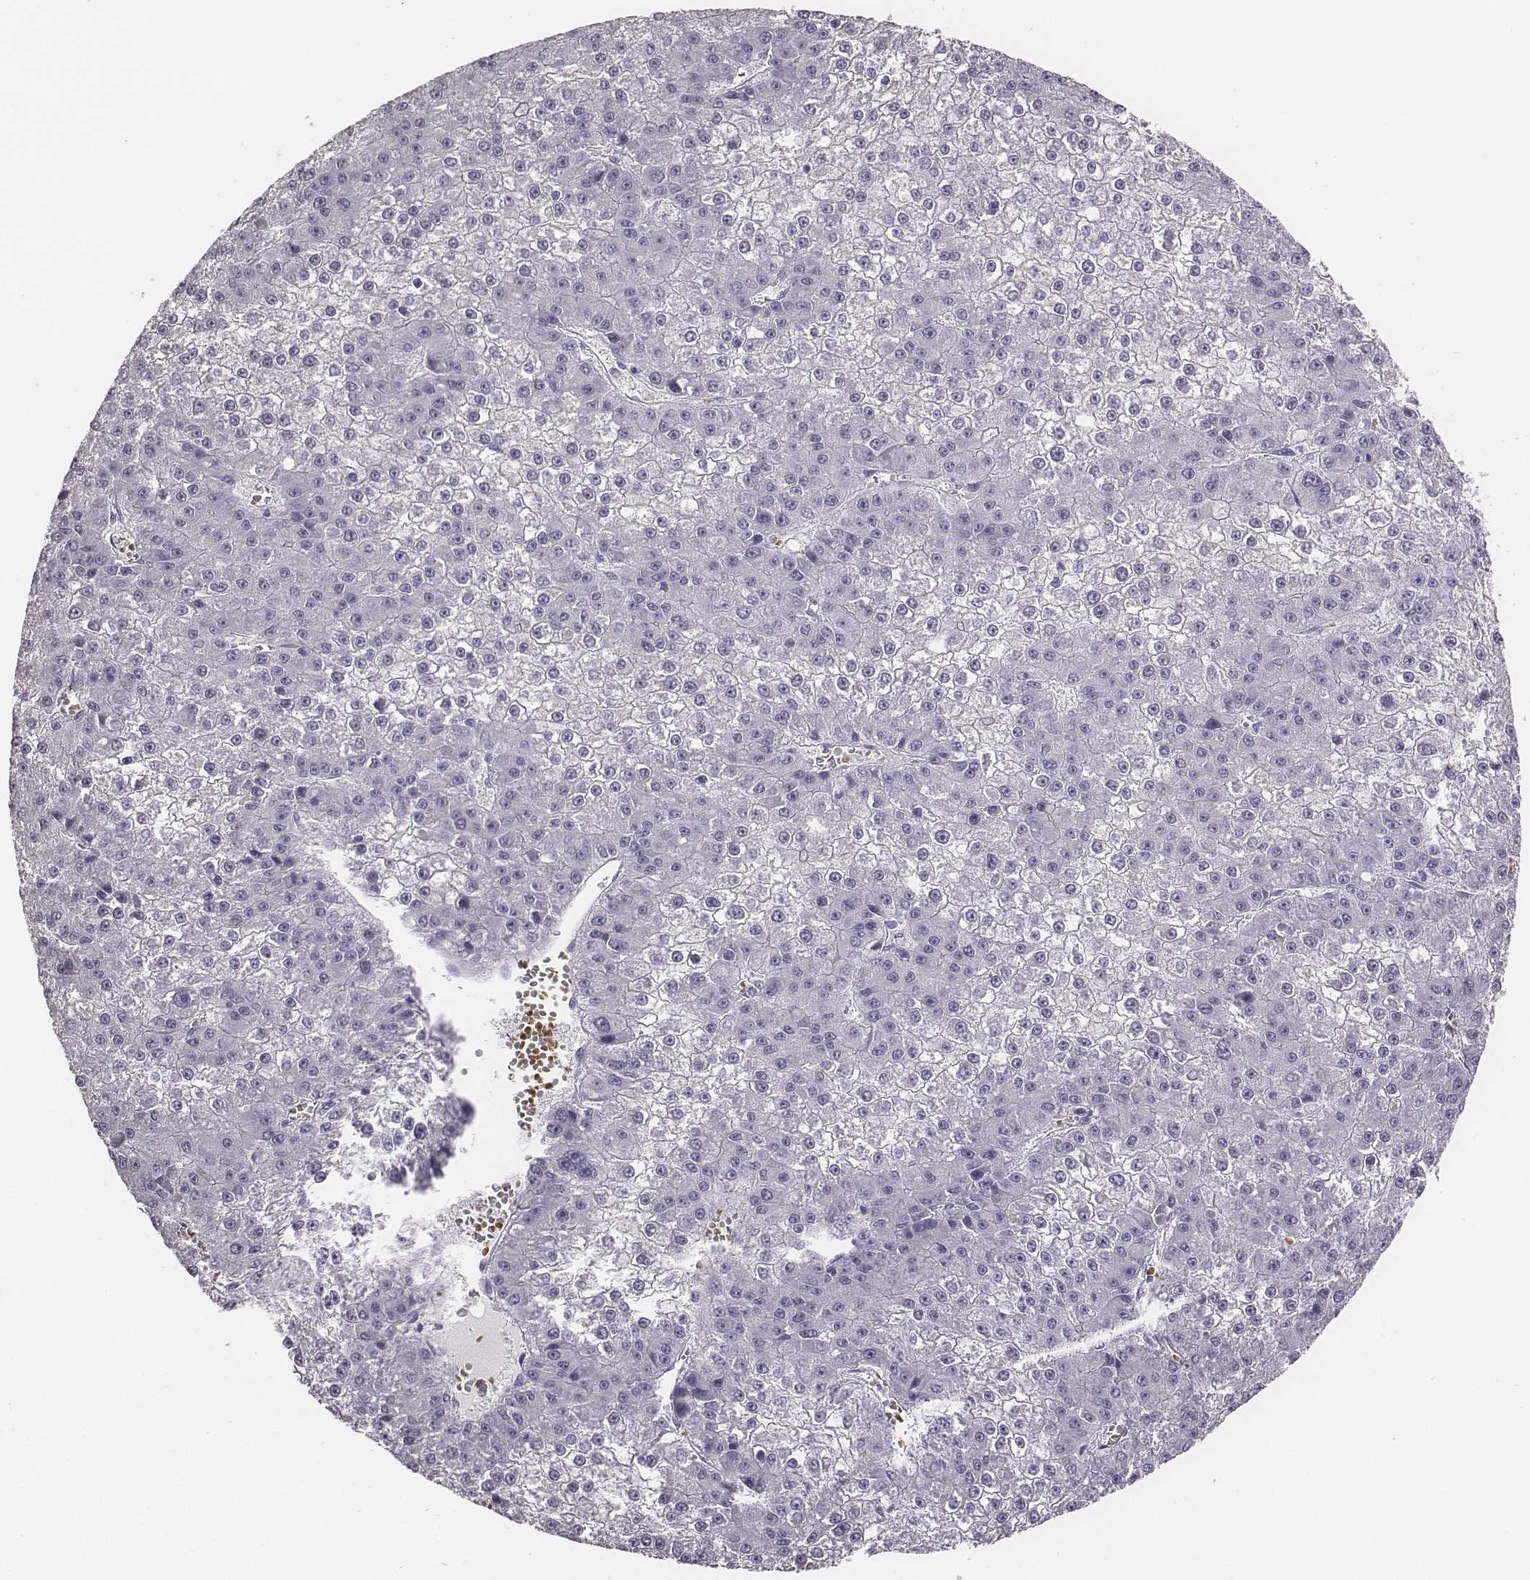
{"staining": {"intensity": "negative", "quantity": "none", "location": "none"}, "tissue": "liver cancer", "cell_type": "Tumor cells", "image_type": "cancer", "snomed": [{"axis": "morphology", "description": "Carcinoma, Hepatocellular, NOS"}, {"axis": "topography", "description": "Liver"}], "caption": "Immunohistochemical staining of liver cancer reveals no significant staining in tumor cells.", "gene": "HBZ", "patient": {"sex": "female", "age": 73}}